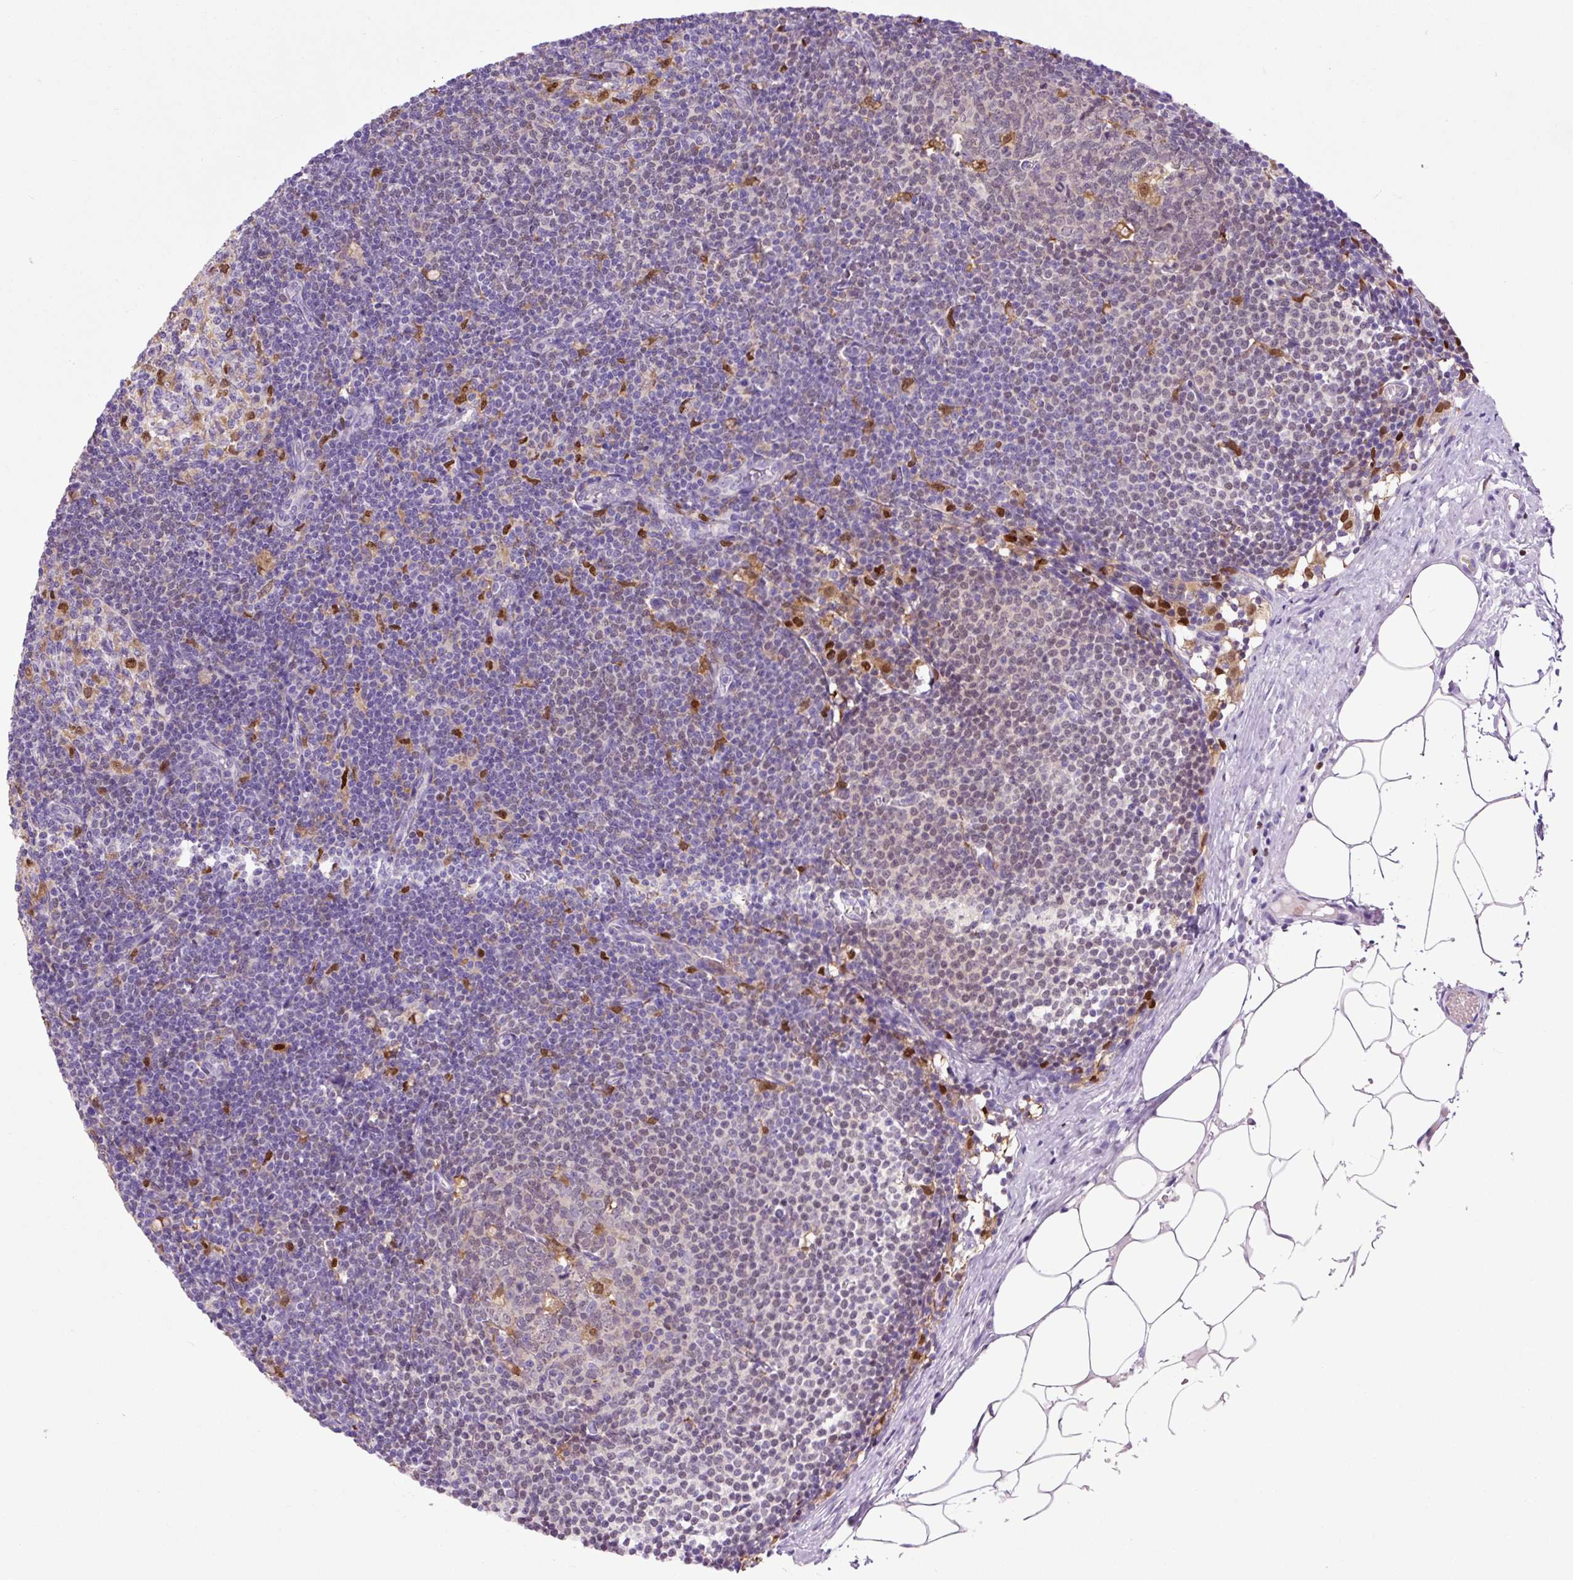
{"staining": {"intensity": "moderate", "quantity": "25%-75%", "location": "nuclear"}, "tissue": "lymph node", "cell_type": "Germinal center cells", "image_type": "normal", "snomed": [{"axis": "morphology", "description": "Normal tissue, NOS"}, {"axis": "topography", "description": "Lymph node"}], "caption": "The photomicrograph shows a brown stain indicating the presence of a protein in the nuclear of germinal center cells in lymph node. (brown staining indicates protein expression, while blue staining denotes nuclei).", "gene": "SPI1", "patient": {"sex": "male", "age": 49}}